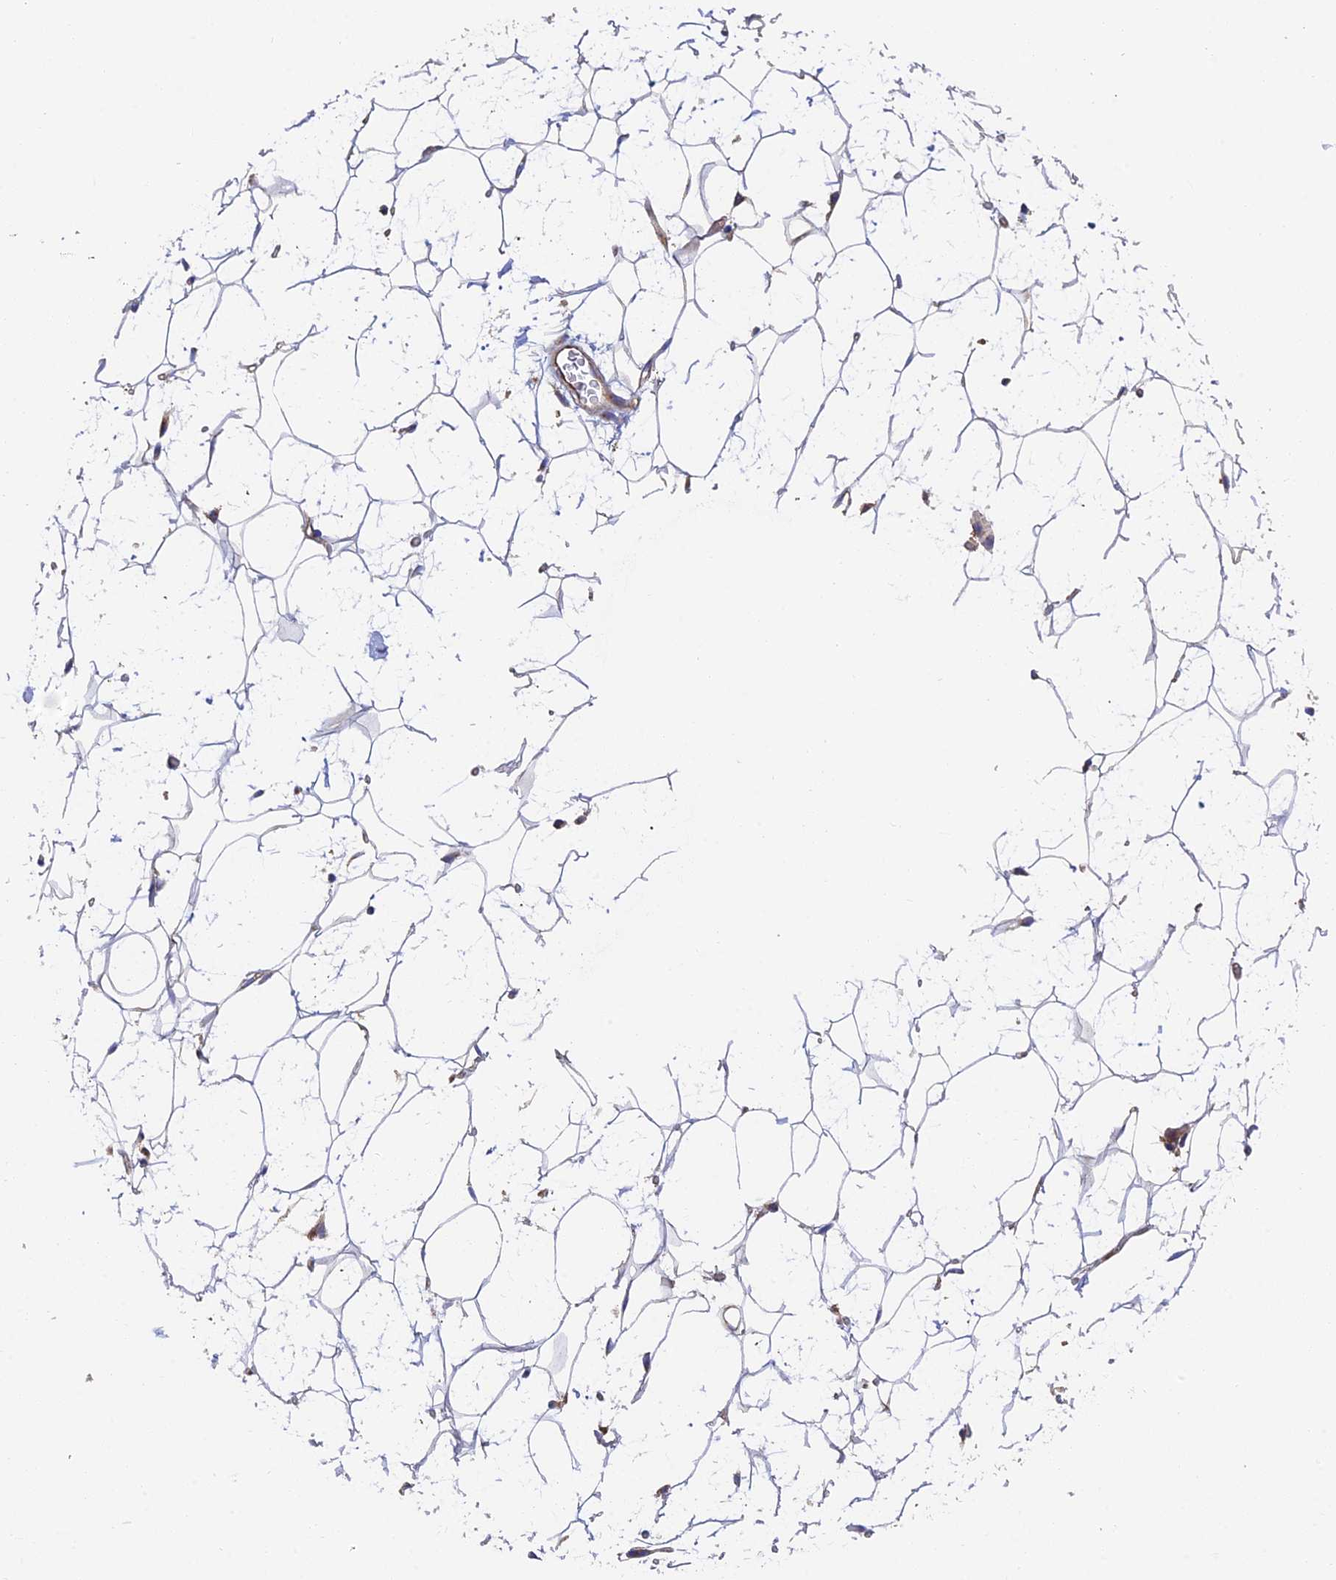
{"staining": {"intensity": "negative", "quantity": "none", "location": "none"}, "tissue": "adipose tissue", "cell_type": "Adipocytes", "image_type": "normal", "snomed": [{"axis": "morphology", "description": "Normal tissue, NOS"}, {"axis": "topography", "description": "Breast"}], "caption": "Photomicrograph shows no significant protein positivity in adipocytes of unremarkable adipose tissue.", "gene": "DCTN2", "patient": {"sex": "female", "age": 26}}